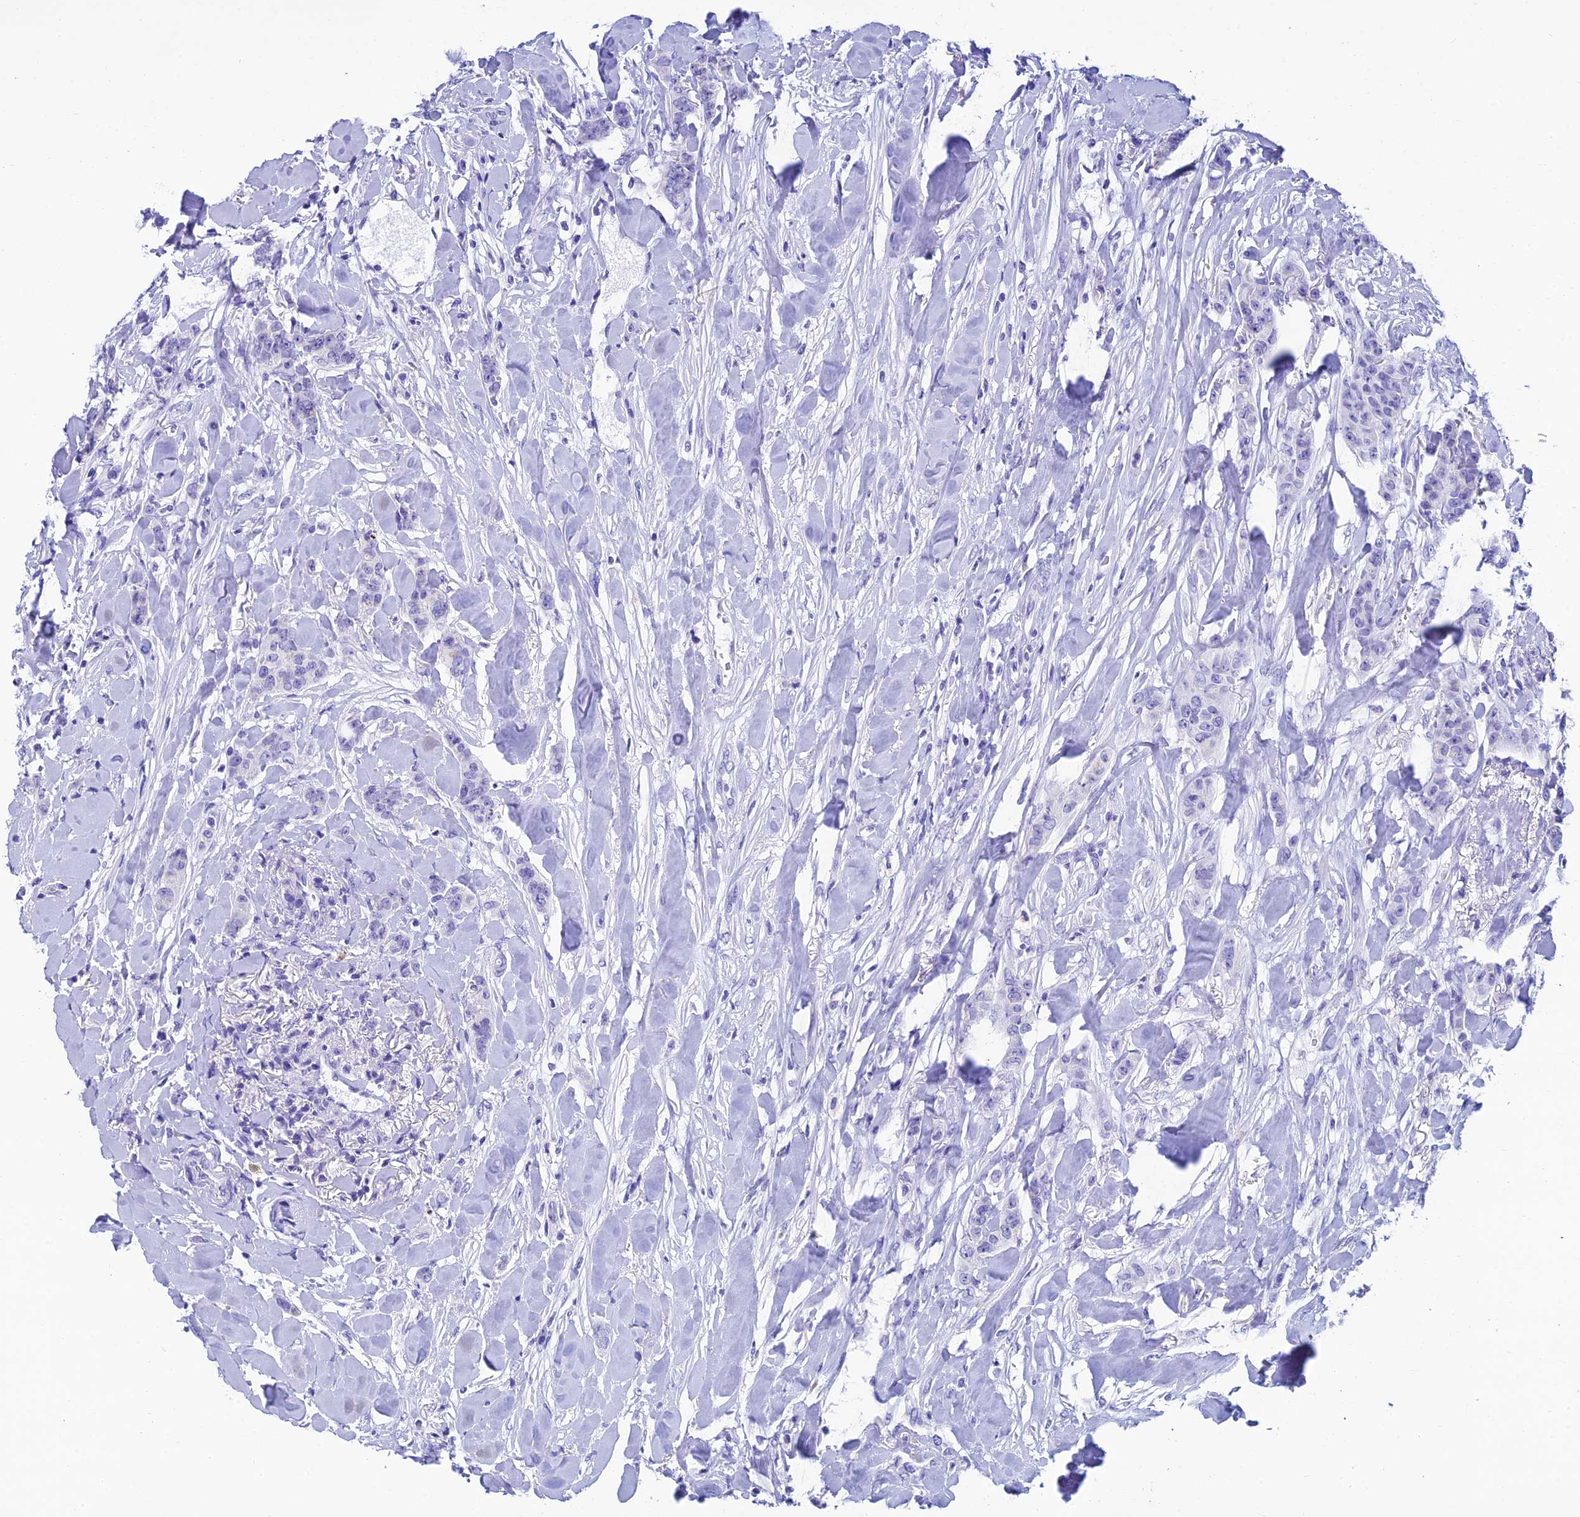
{"staining": {"intensity": "negative", "quantity": "none", "location": "none"}, "tissue": "breast cancer", "cell_type": "Tumor cells", "image_type": "cancer", "snomed": [{"axis": "morphology", "description": "Duct carcinoma"}, {"axis": "topography", "description": "Breast"}], "caption": "Protein analysis of breast cancer demonstrates no significant expression in tumor cells. (DAB (3,3'-diaminobenzidine) immunohistochemistry (IHC) visualized using brightfield microscopy, high magnification).", "gene": "REEP4", "patient": {"sex": "female", "age": 40}}